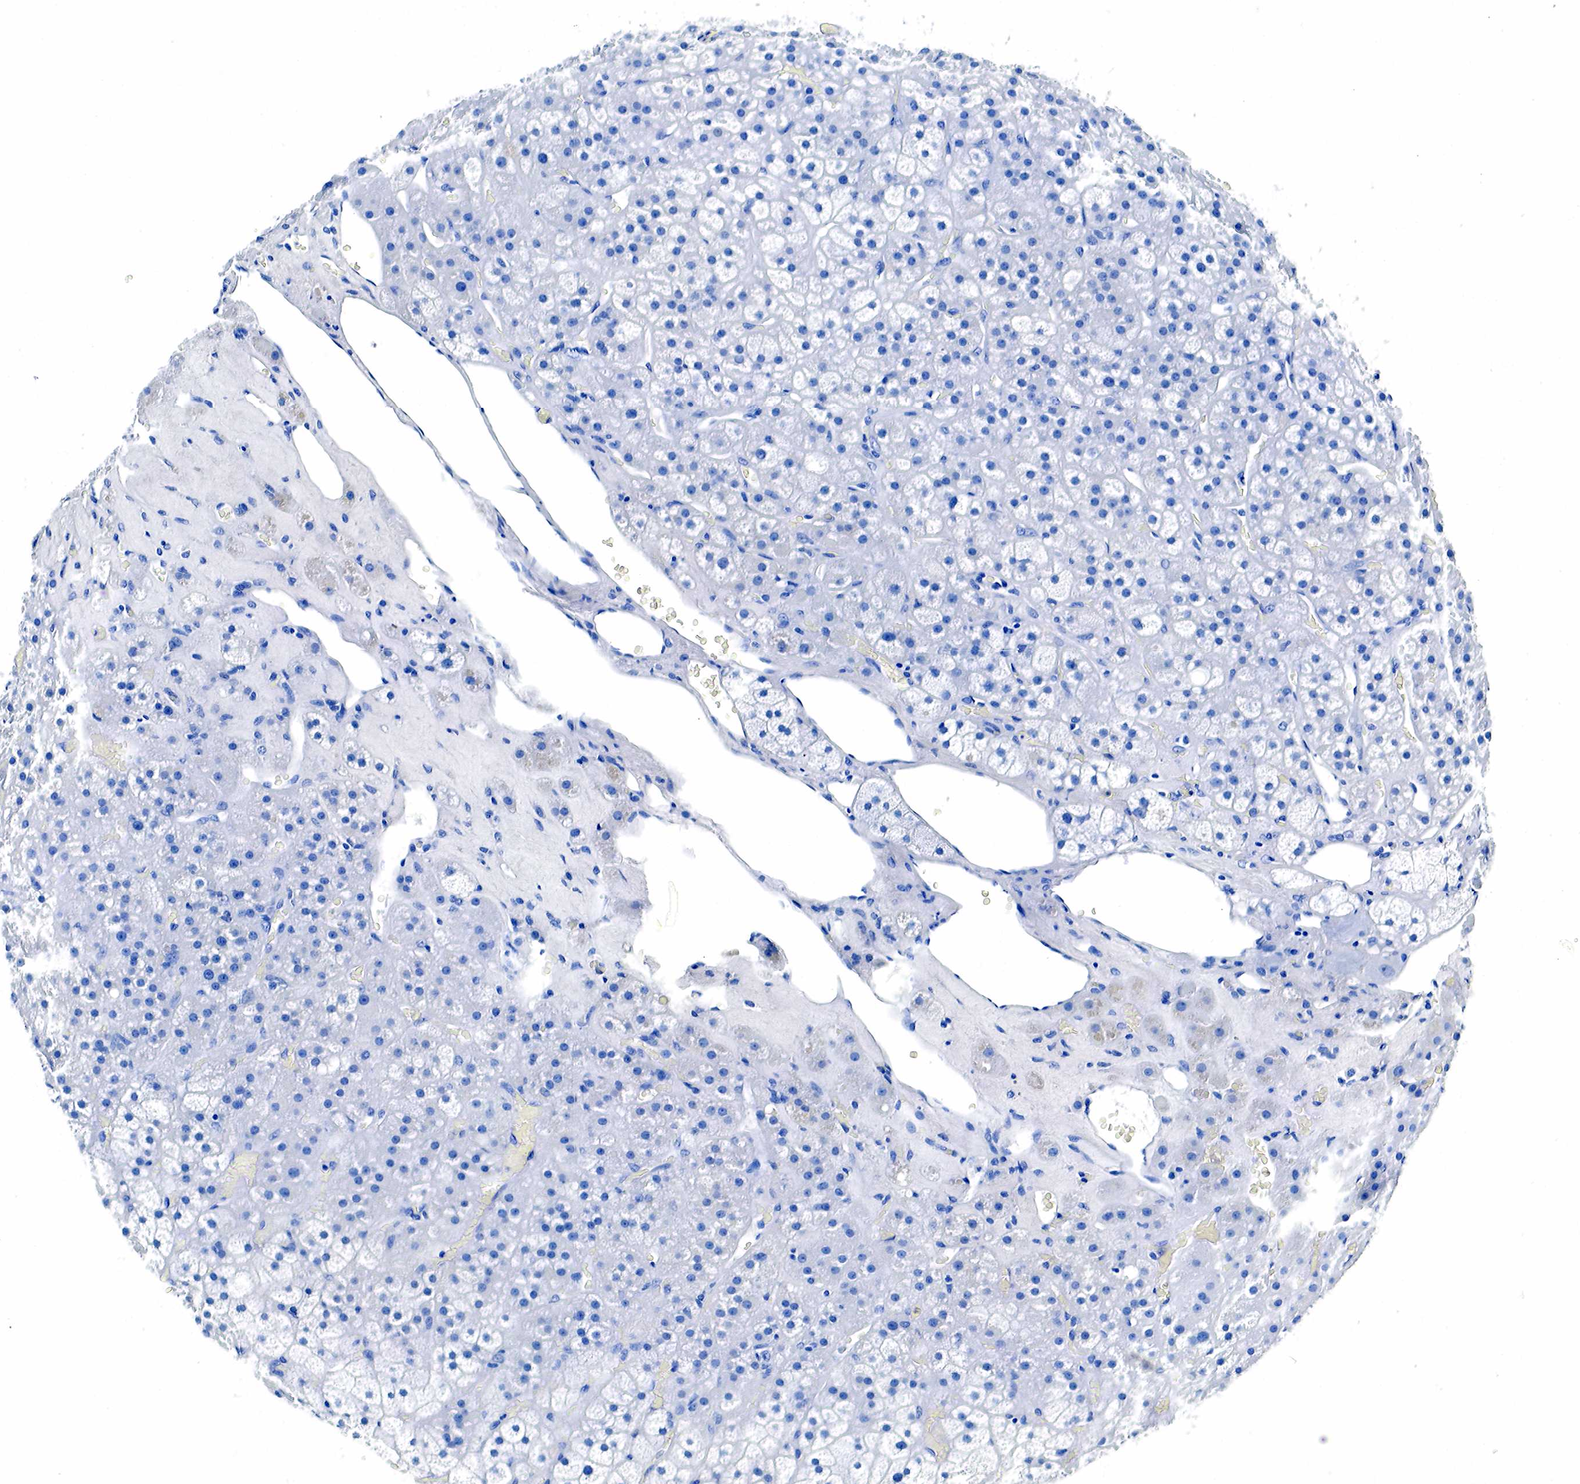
{"staining": {"intensity": "negative", "quantity": "none", "location": "none"}, "tissue": "adrenal gland", "cell_type": "Glandular cells", "image_type": "normal", "snomed": [{"axis": "morphology", "description": "Normal tissue, NOS"}, {"axis": "topography", "description": "Adrenal gland"}], "caption": "Adrenal gland stained for a protein using immunohistochemistry (IHC) shows no expression glandular cells.", "gene": "GAST", "patient": {"sex": "male", "age": 57}}